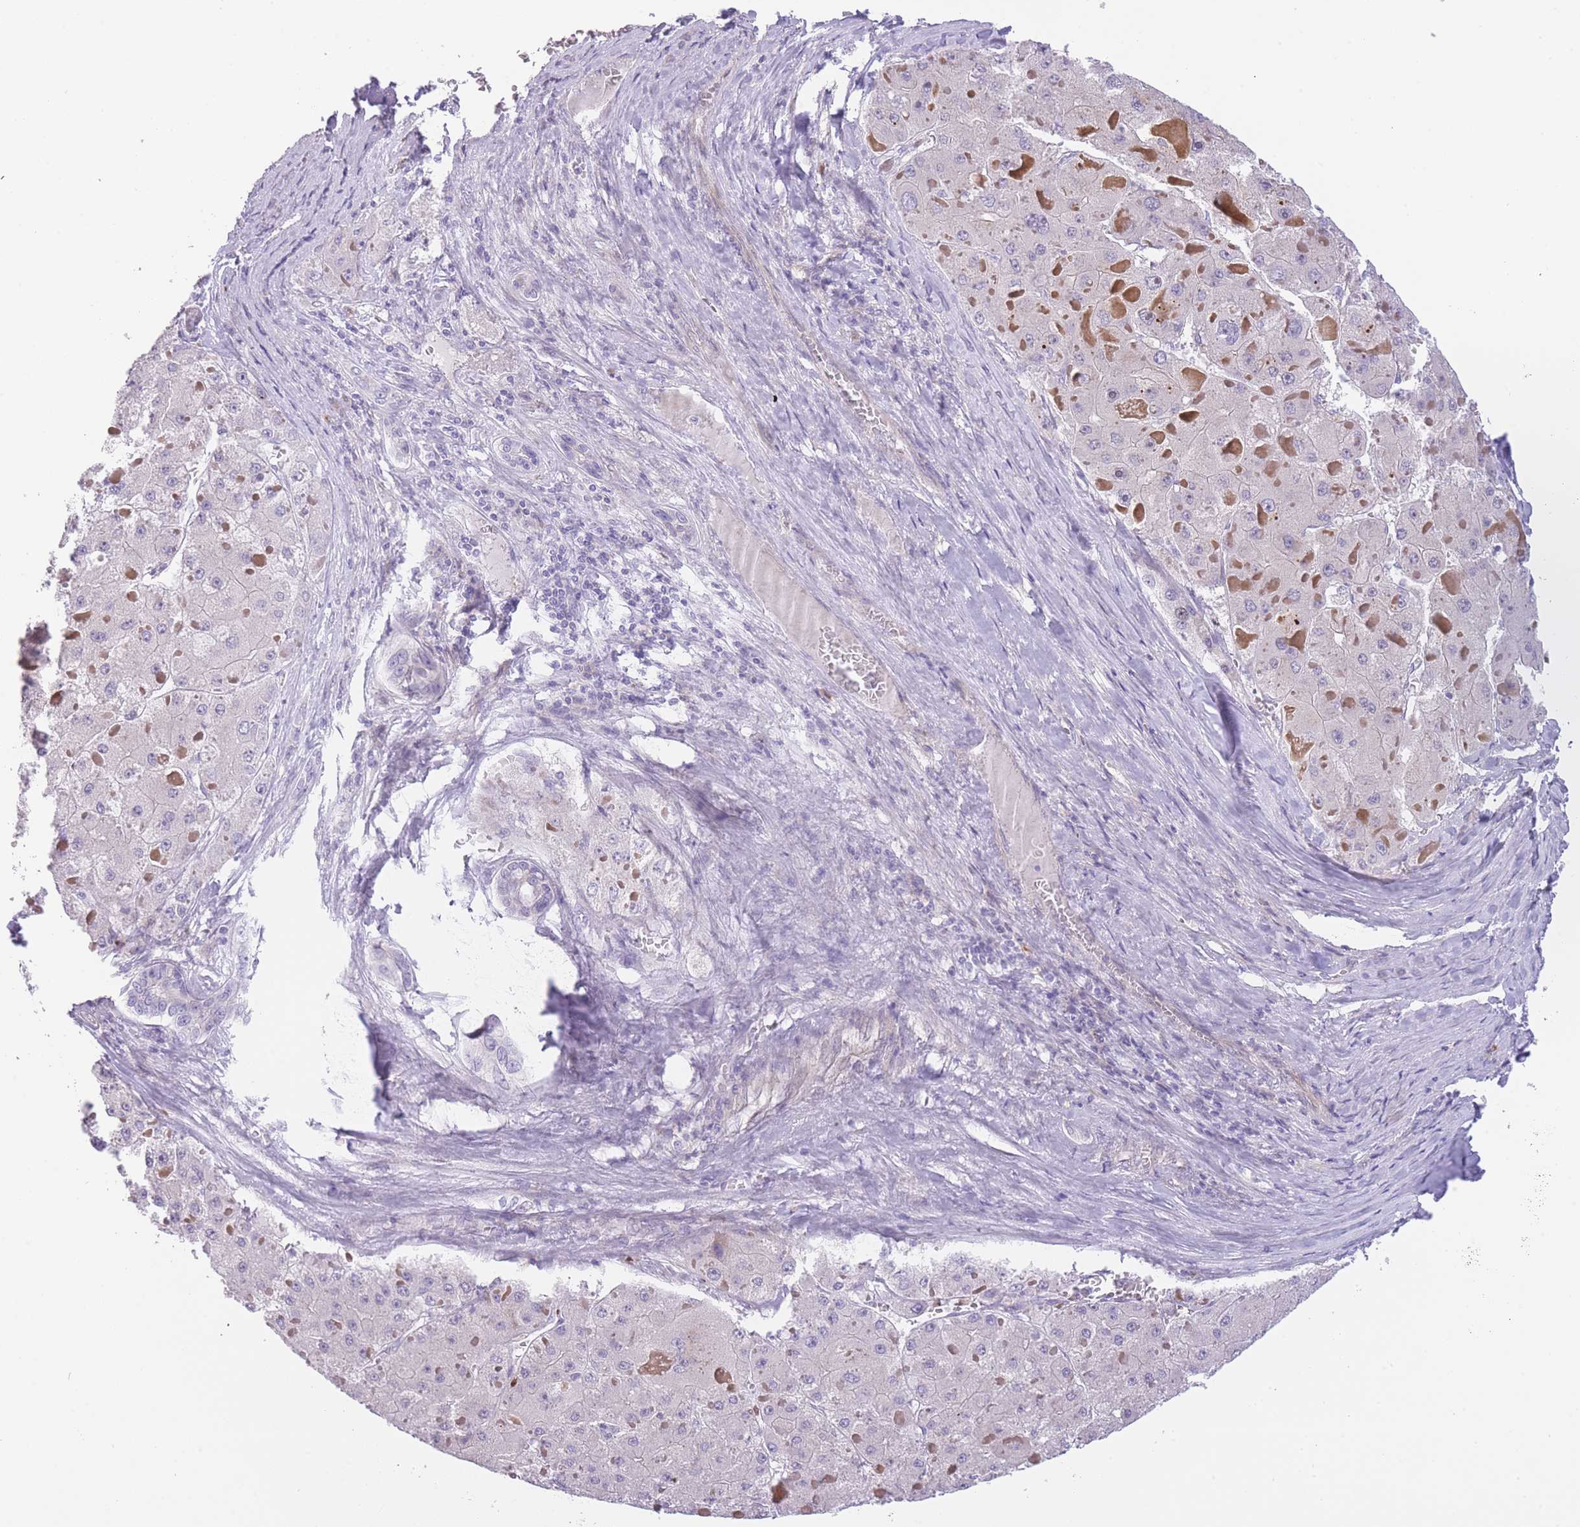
{"staining": {"intensity": "negative", "quantity": "none", "location": "none"}, "tissue": "liver cancer", "cell_type": "Tumor cells", "image_type": "cancer", "snomed": [{"axis": "morphology", "description": "Carcinoma, Hepatocellular, NOS"}, {"axis": "topography", "description": "Liver"}], "caption": "Photomicrograph shows no significant protein staining in tumor cells of hepatocellular carcinoma (liver).", "gene": "IMPG1", "patient": {"sex": "female", "age": 73}}